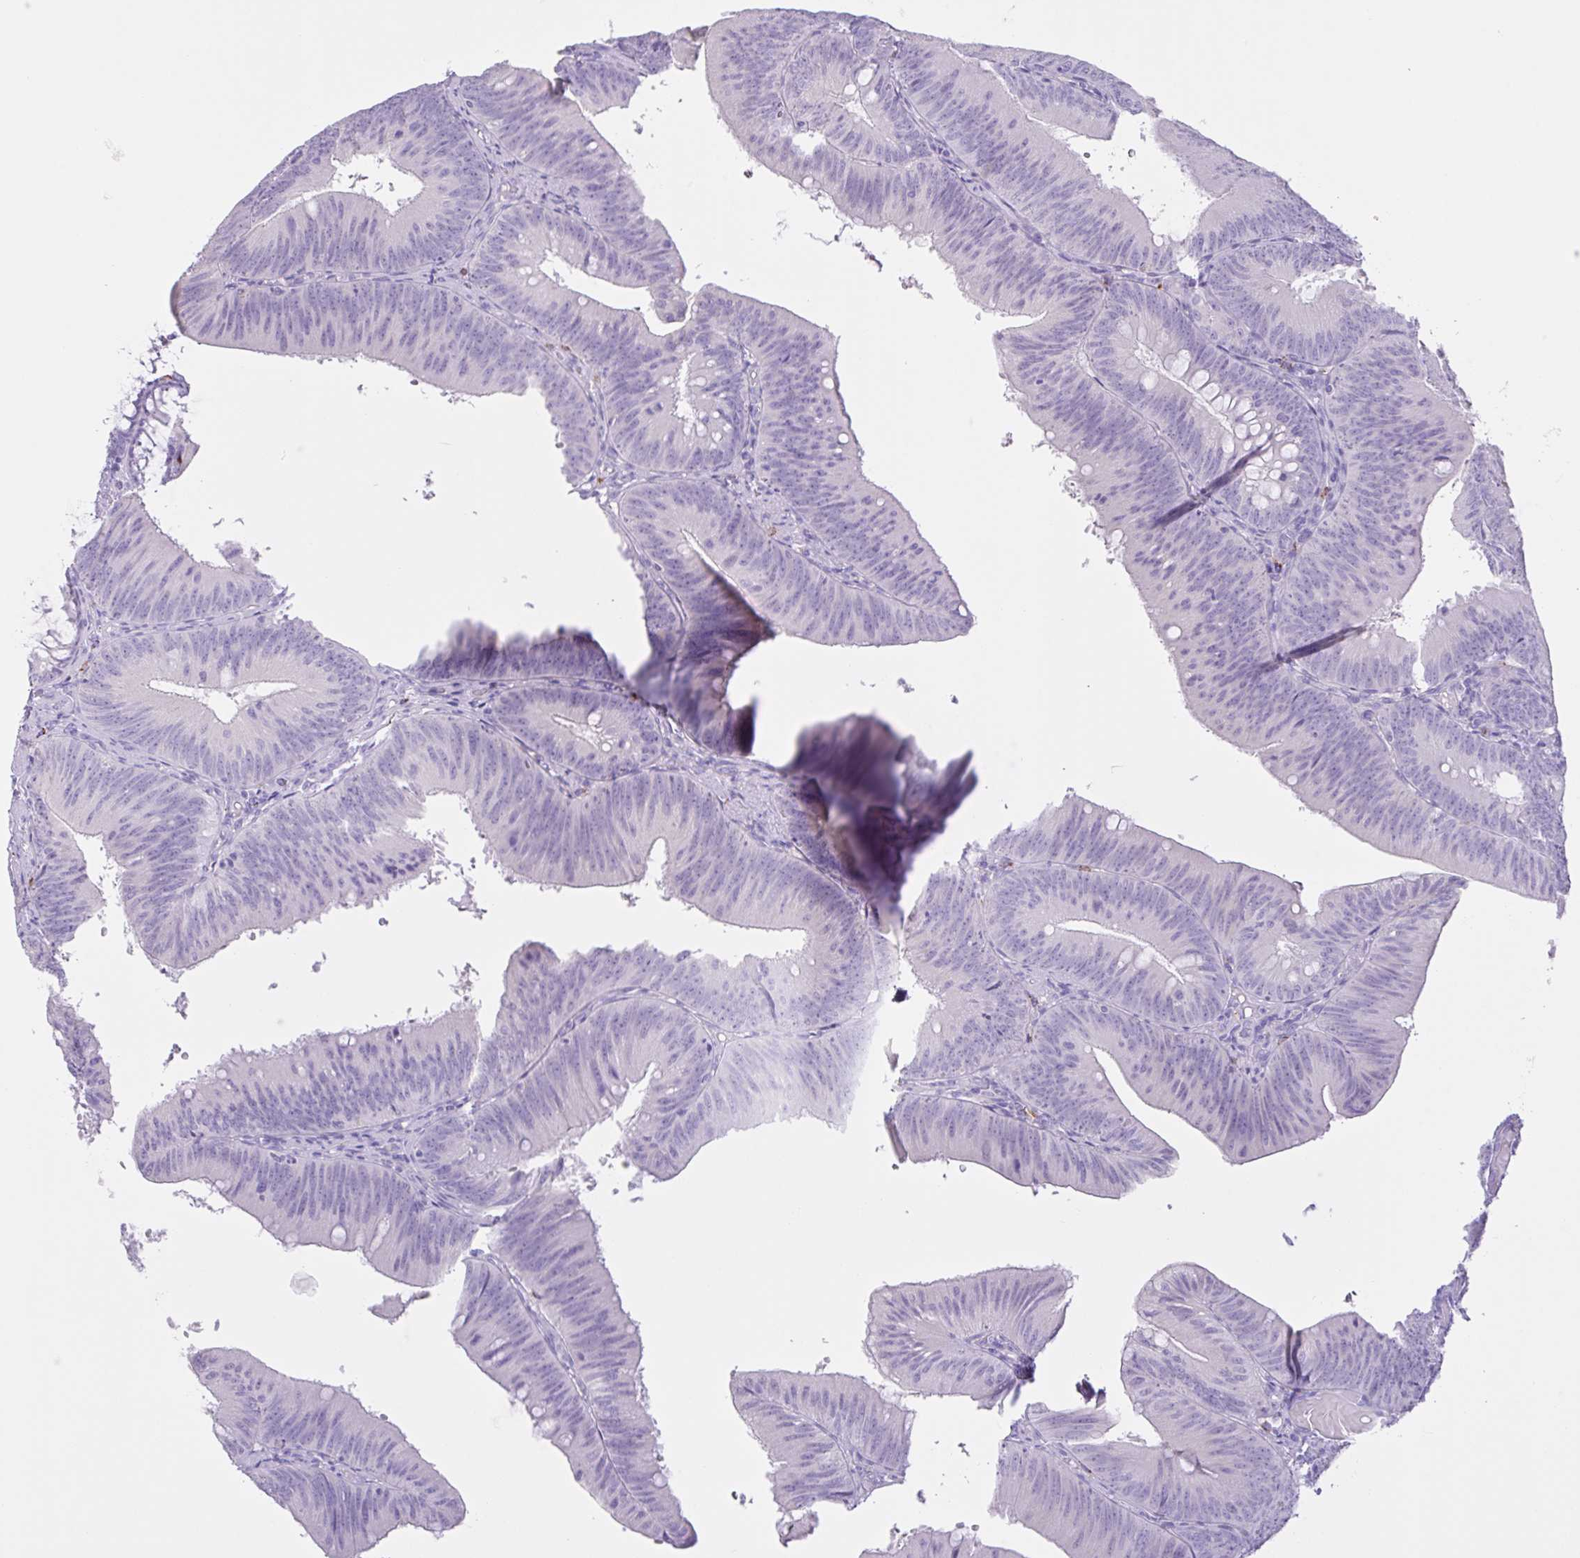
{"staining": {"intensity": "negative", "quantity": "none", "location": "none"}, "tissue": "colorectal cancer", "cell_type": "Tumor cells", "image_type": "cancer", "snomed": [{"axis": "morphology", "description": "Adenocarcinoma, NOS"}, {"axis": "topography", "description": "Colon"}], "caption": "The photomicrograph displays no significant positivity in tumor cells of colorectal cancer.", "gene": "CST11", "patient": {"sex": "male", "age": 84}}